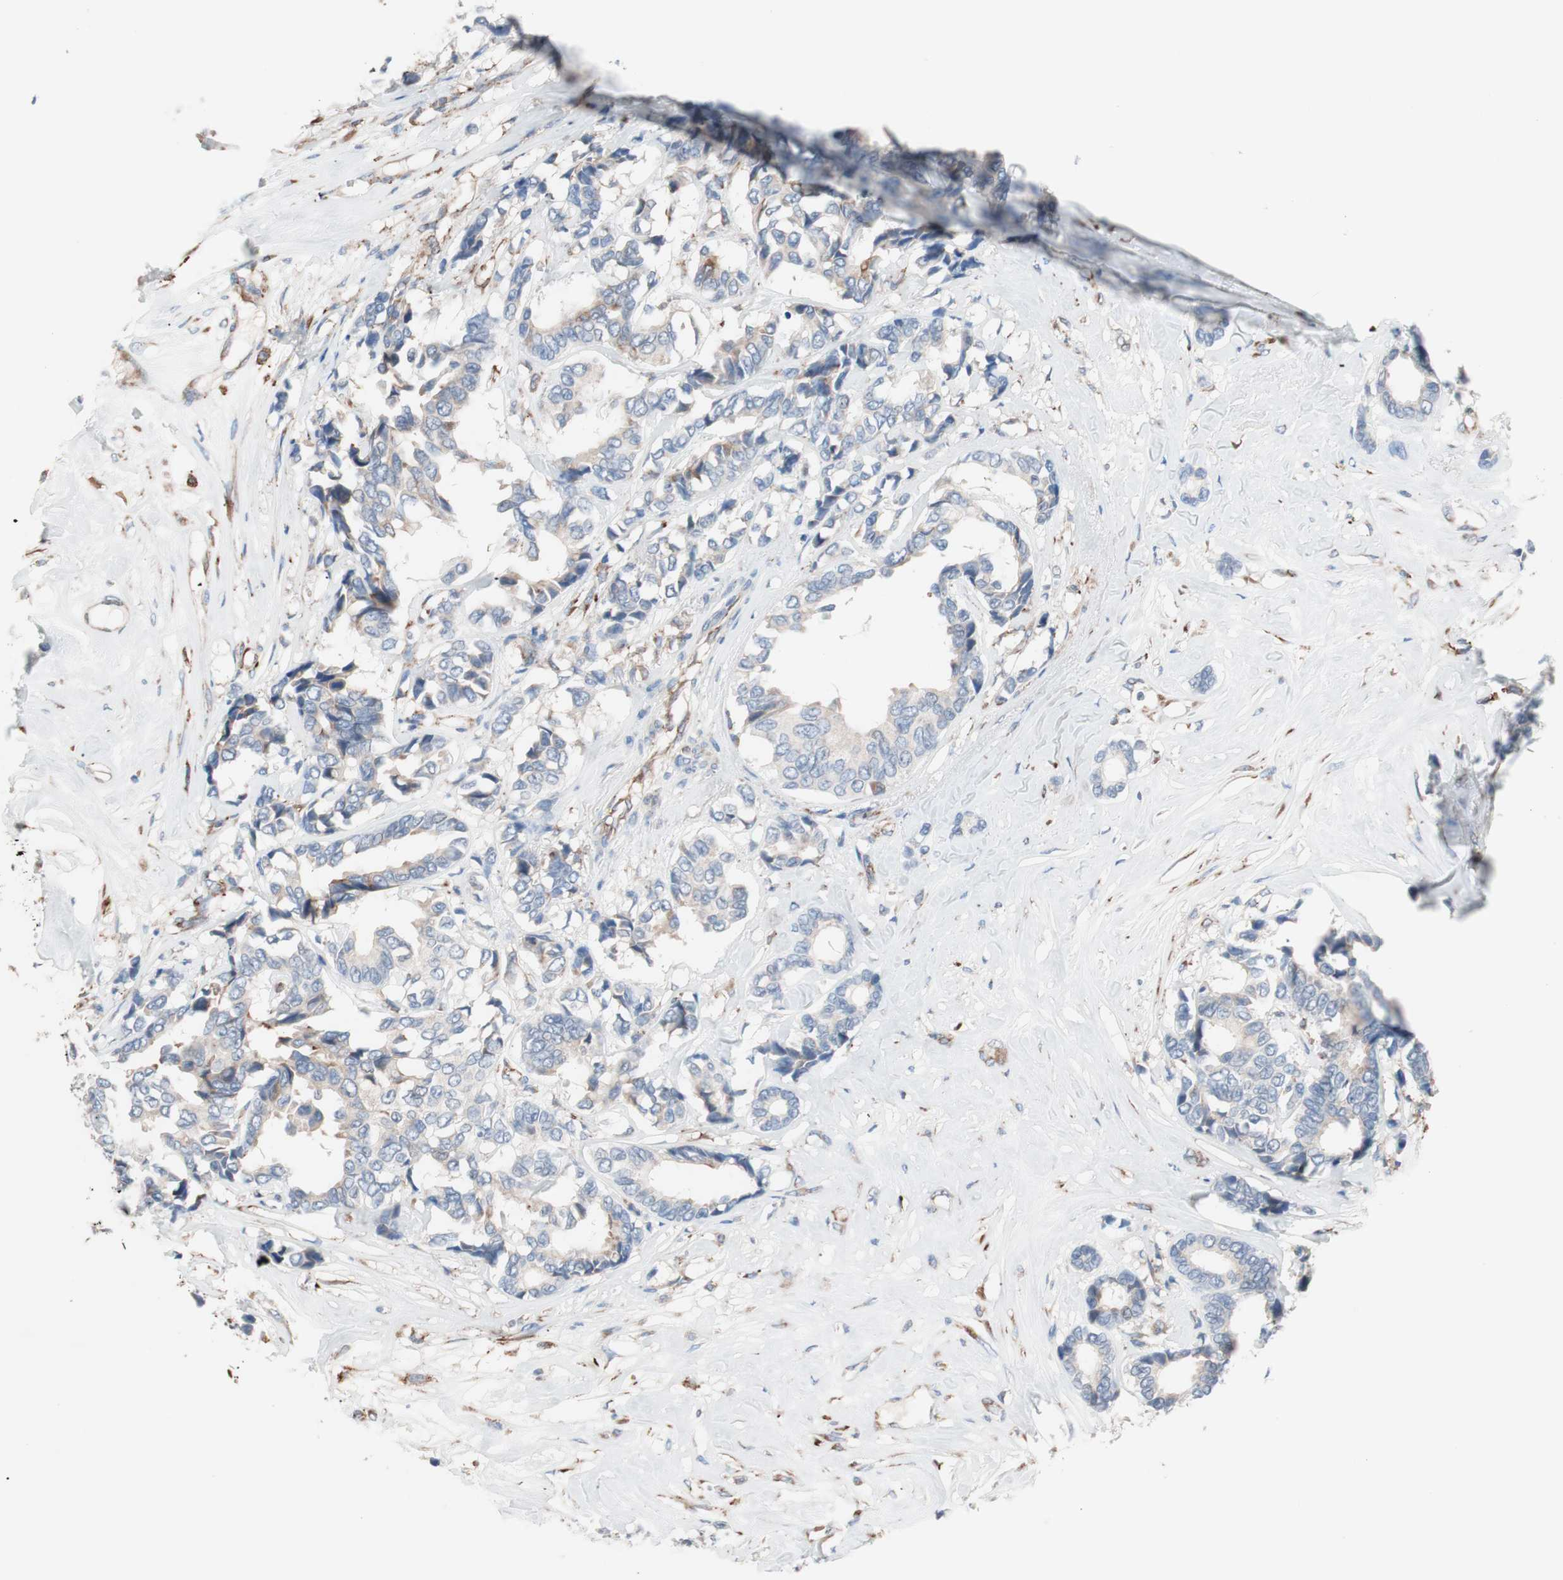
{"staining": {"intensity": "weak", "quantity": "<25%", "location": "cytoplasmic/membranous"}, "tissue": "breast cancer", "cell_type": "Tumor cells", "image_type": "cancer", "snomed": [{"axis": "morphology", "description": "Duct carcinoma"}, {"axis": "topography", "description": "Breast"}], "caption": "A high-resolution histopathology image shows immunohistochemistry staining of breast cancer (infiltrating ductal carcinoma), which demonstrates no significant positivity in tumor cells.", "gene": "SLC27A4", "patient": {"sex": "female", "age": 87}}